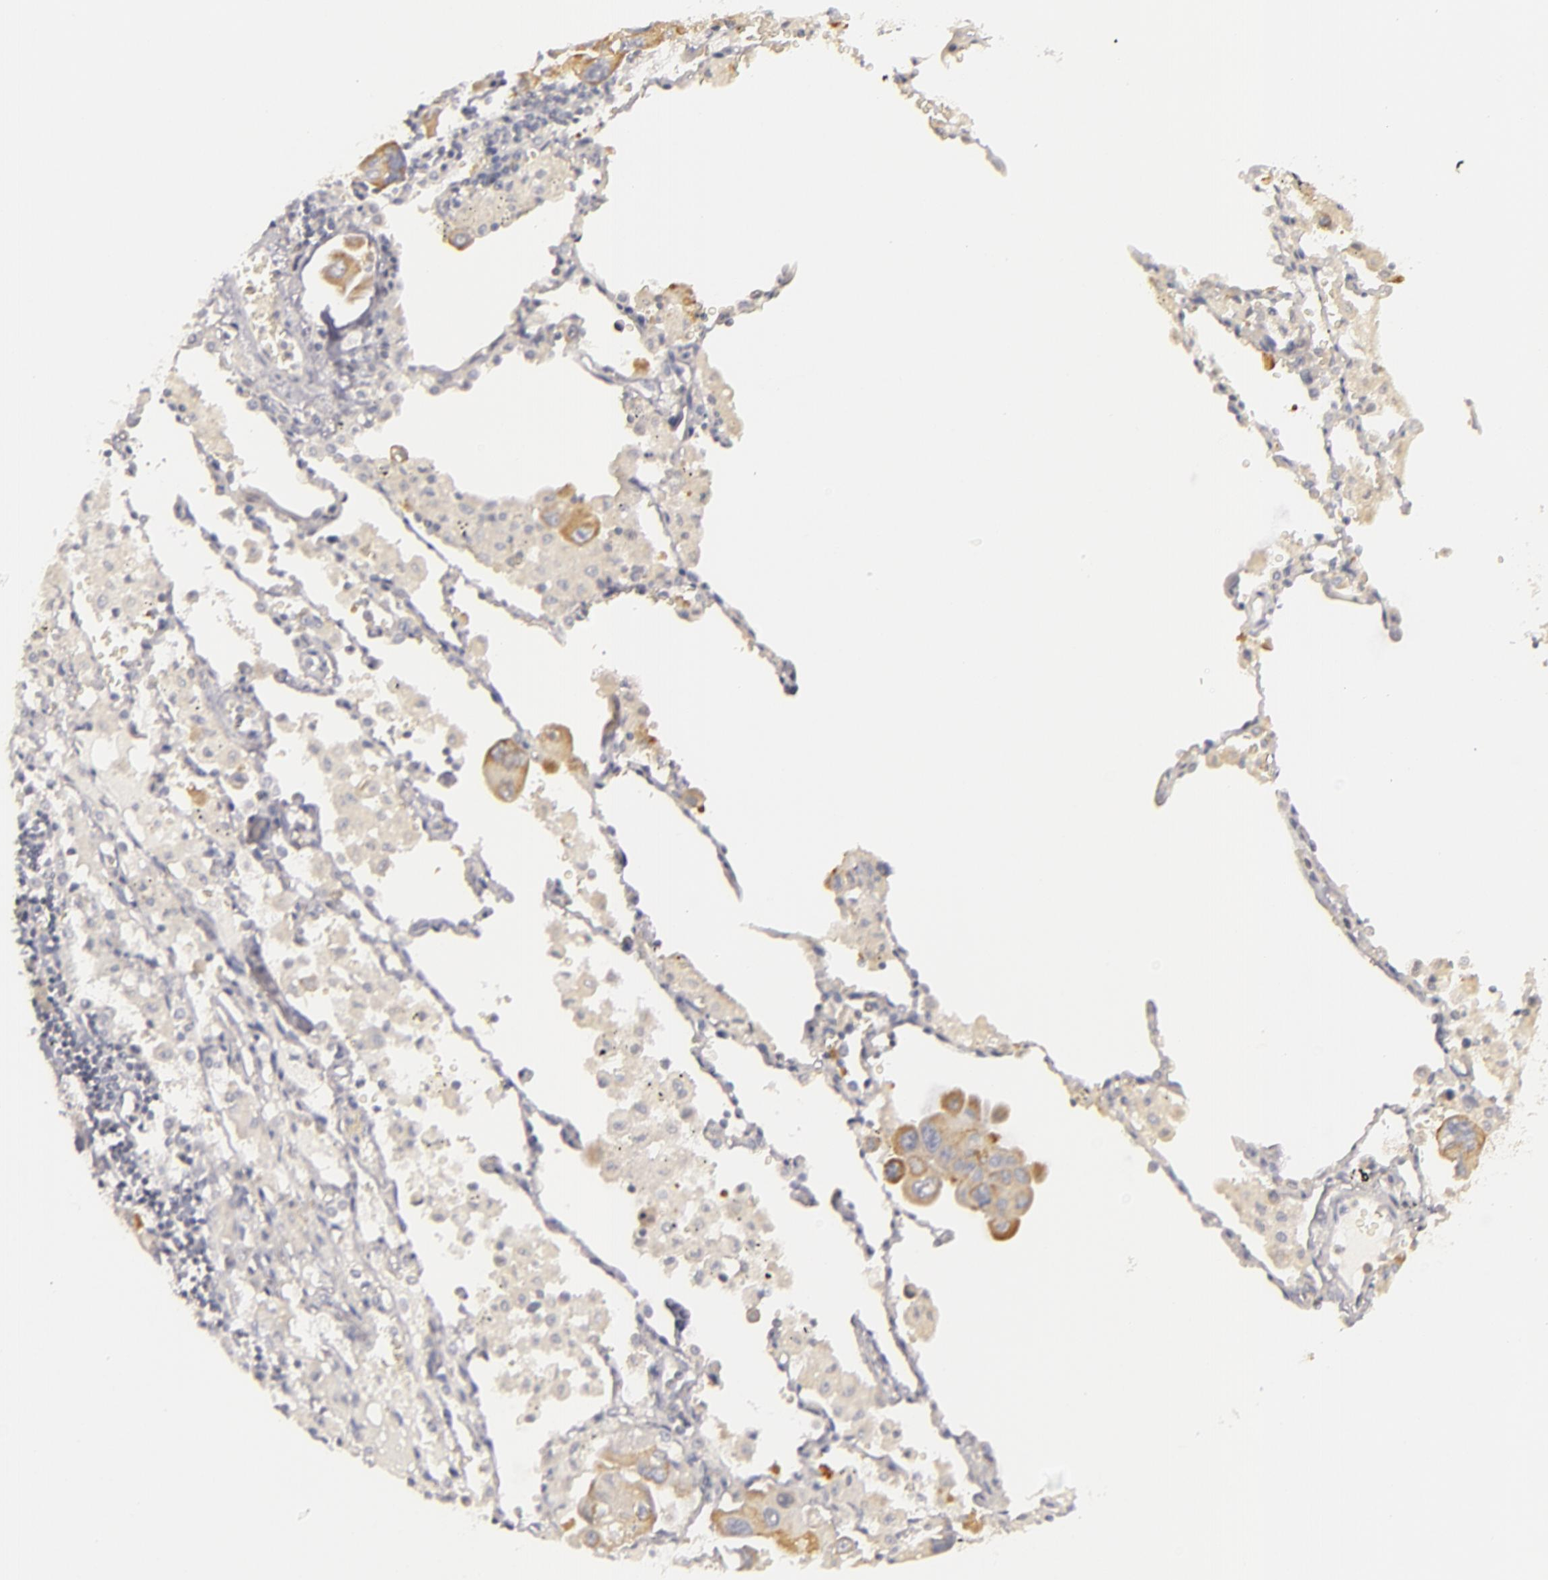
{"staining": {"intensity": "moderate", "quantity": "25%-75%", "location": "none"}, "tissue": "lung cancer", "cell_type": "Tumor cells", "image_type": "cancer", "snomed": [{"axis": "morphology", "description": "Adenocarcinoma, NOS"}, {"axis": "topography", "description": "Lung"}], "caption": "Immunohistochemical staining of human lung cancer (adenocarcinoma) shows moderate None protein expression in approximately 25%-75% of tumor cells. (DAB IHC, brown staining for protein, blue staining for nuclei).", "gene": "RALGAPA1", "patient": {"sex": "male", "age": 64}}